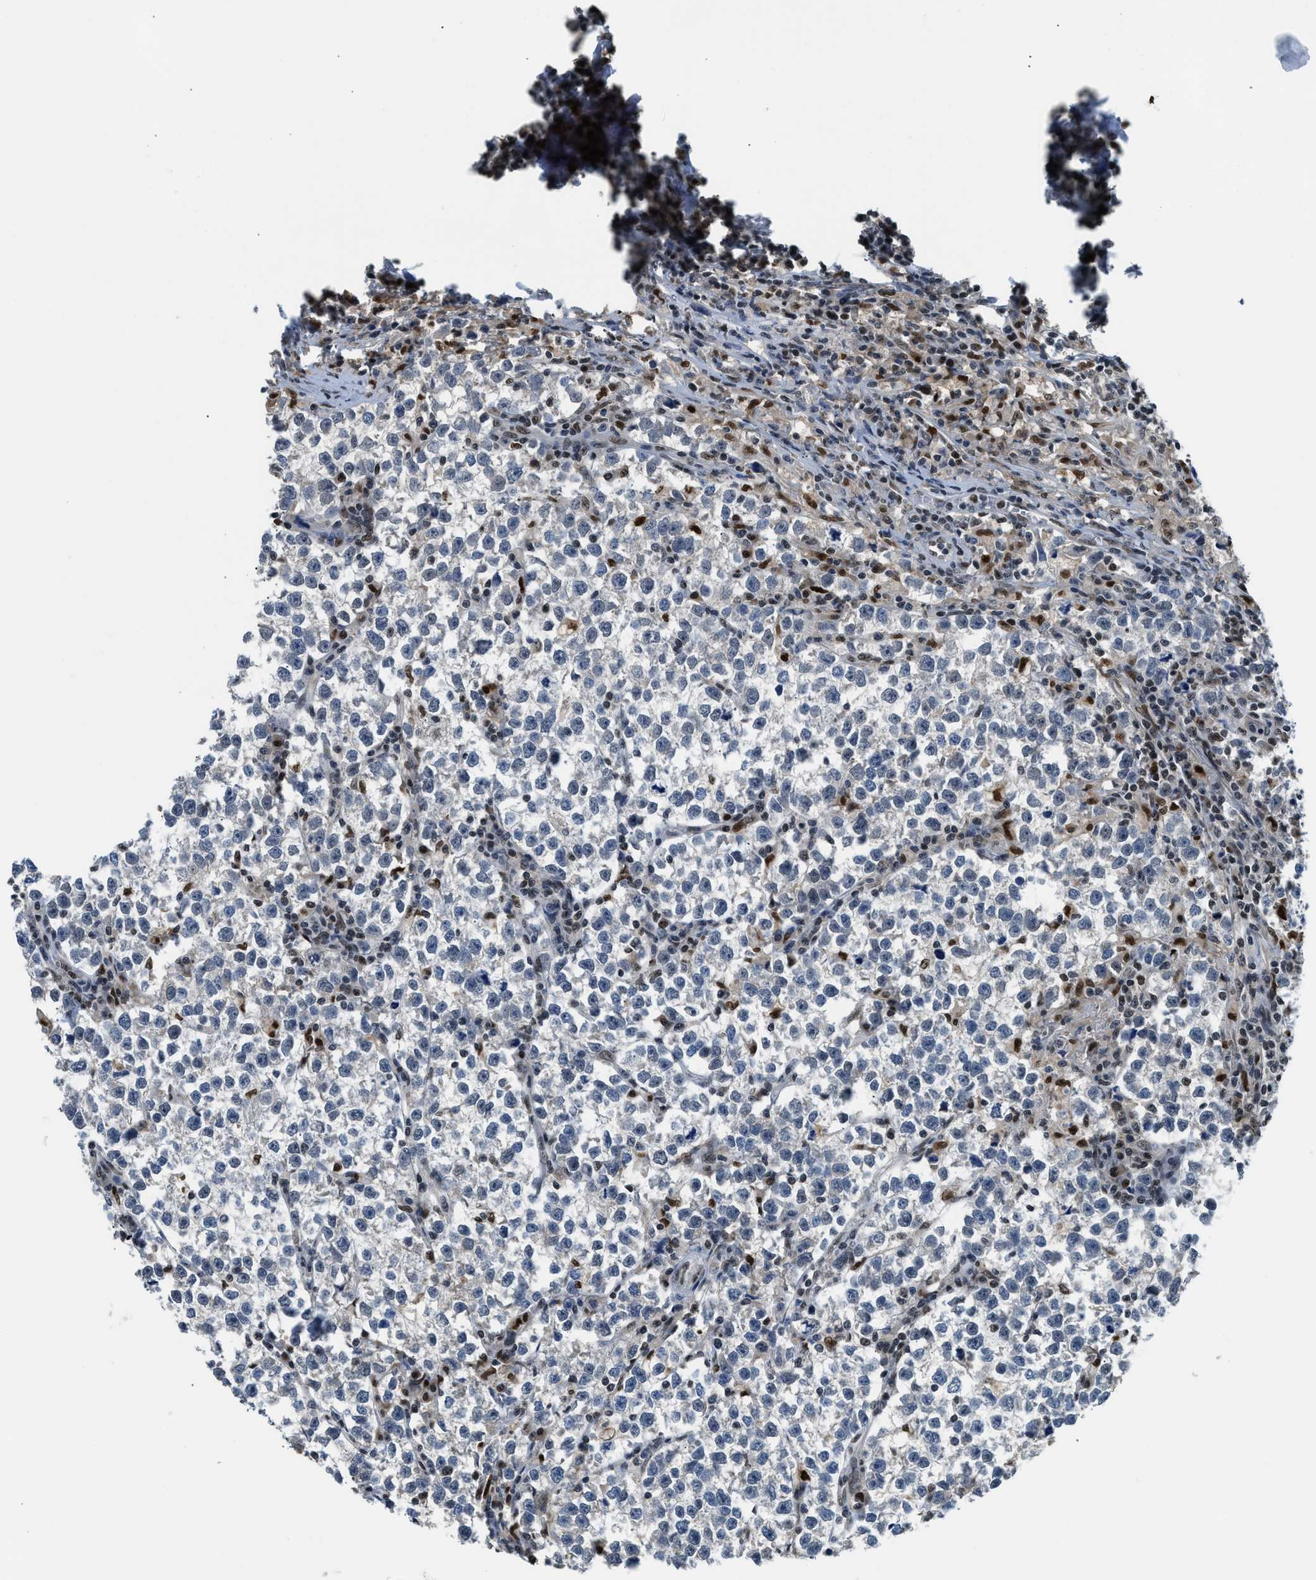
{"staining": {"intensity": "negative", "quantity": "none", "location": "none"}, "tissue": "testis cancer", "cell_type": "Tumor cells", "image_type": "cancer", "snomed": [{"axis": "morphology", "description": "Normal tissue, NOS"}, {"axis": "morphology", "description": "Seminoma, NOS"}, {"axis": "topography", "description": "Testis"}], "caption": "Immunohistochemistry (IHC) micrograph of human testis cancer (seminoma) stained for a protein (brown), which exhibits no expression in tumor cells.", "gene": "ALX1", "patient": {"sex": "male", "age": 43}}